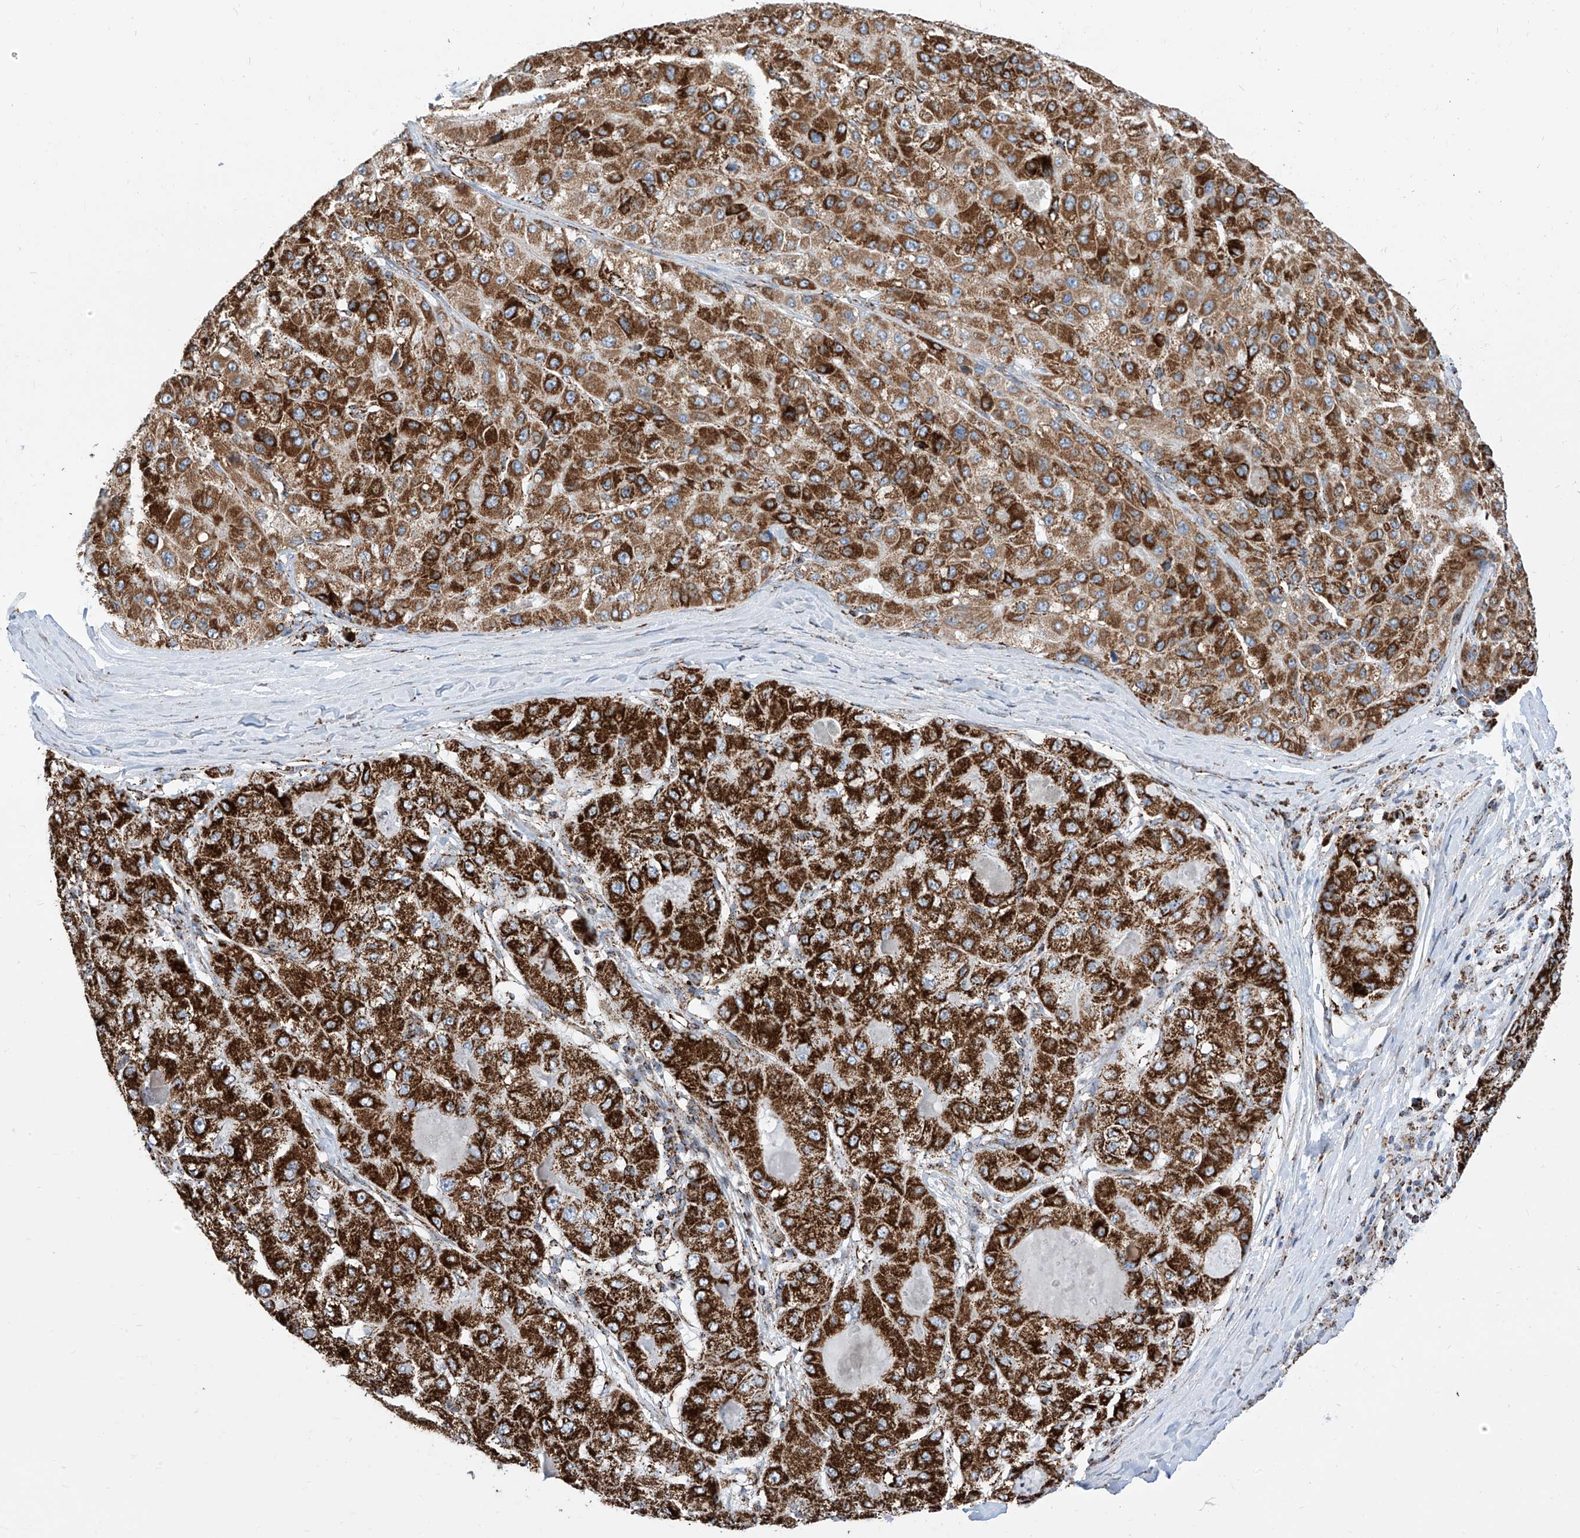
{"staining": {"intensity": "strong", "quantity": ">75%", "location": "cytoplasmic/membranous"}, "tissue": "liver cancer", "cell_type": "Tumor cells", "image_type": "cancer", "snomed": [{"axis": "morphology", "description": "Carcinoma, Hepatocellular, NOS"}, {"axis": "topography", "description": "Liver"}], "caption": "A high amount of strong cytoplasmic/membranous expression is present in about >75% of tumor cells in liver cancer (hepatocellular carcinoma) tissue.", "gene": "COX5B", "patient": {"sex": "male", "age": 80}}